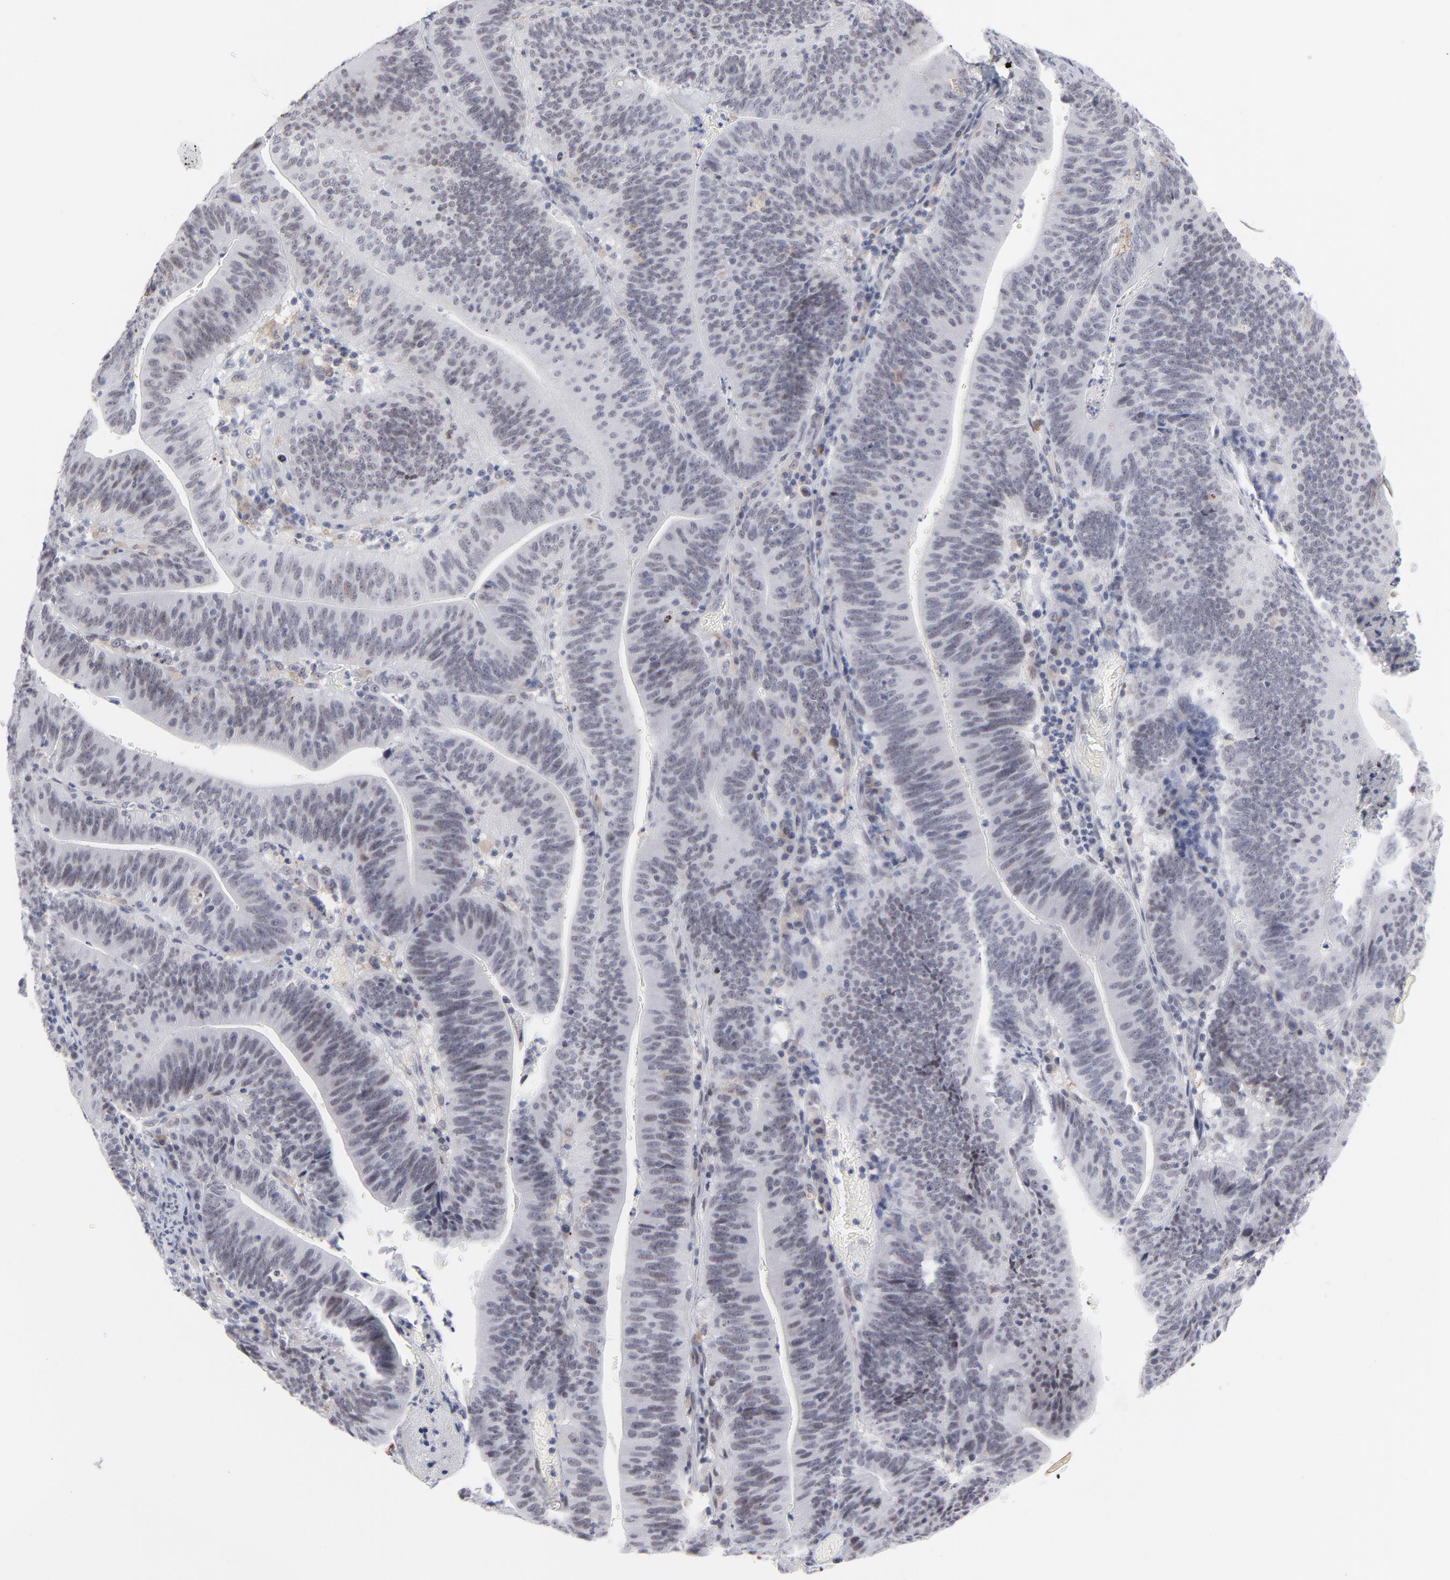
{"staining": {"intensity": "negative", "quantity": "none", "location": "none"}, "tissue": "stomach cancer", "cell_type": "Tumor cells", "image_type": "cancer", "snomed": [{"axis": "morphology", "description": "Adenocarcinoma, NOS"}, {"axis": "topography", "description": "Stomach, lower"}], "caption": "High power microscopy micrograph of an immunohistochemistry image of stomach cancer, revealing no significant staining in tumor cells.", "gene": "CCR2", "patient": {"sex": "female", "age": 86}}